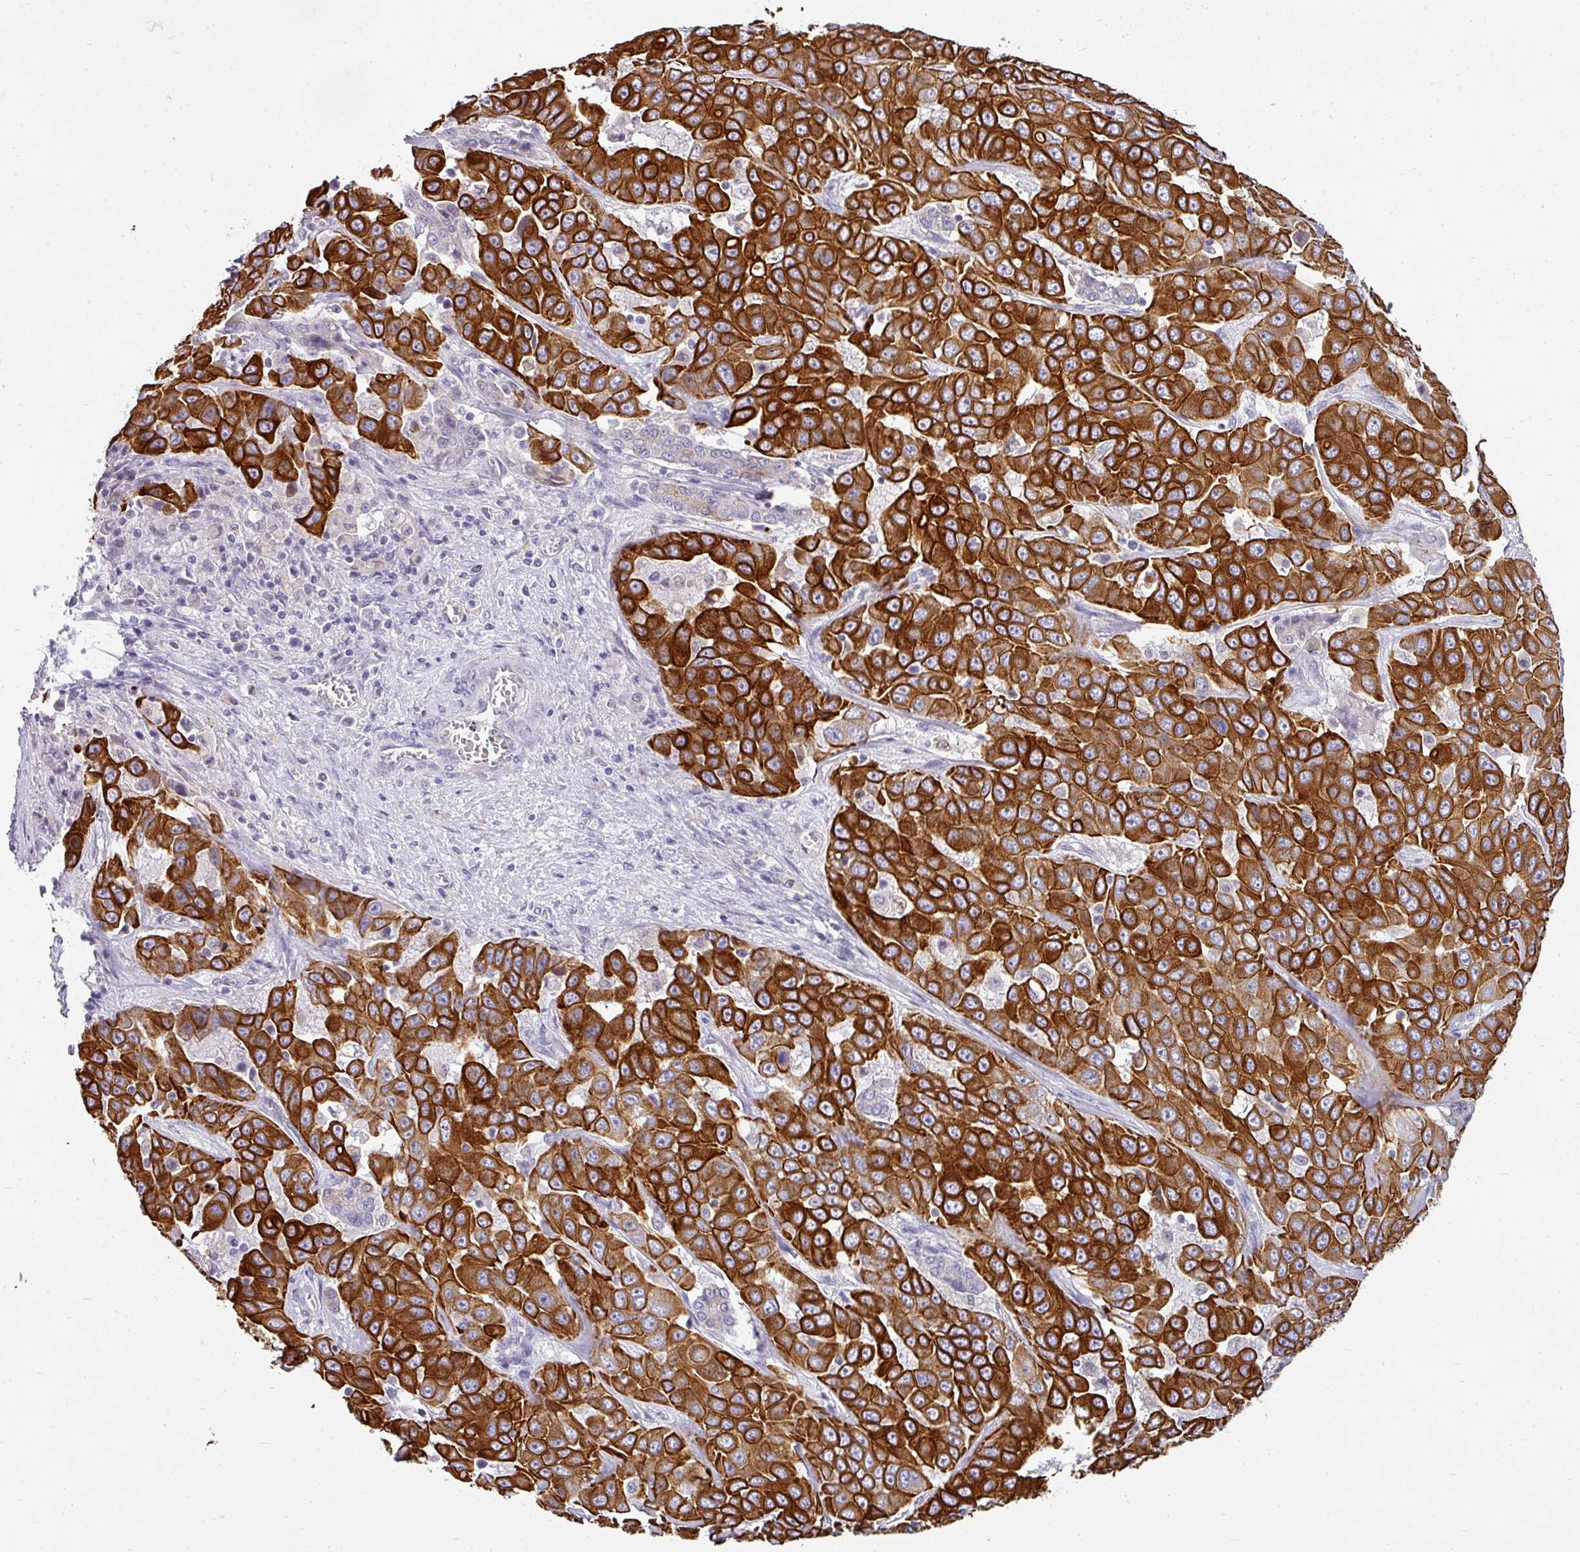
{"staining": {"intensity": "strong", "quantity": ">75%", "location": "cytoplasmic/membranous"}, "tissue": "liver cancer", "cell_type": "Tumor cells", "image_type": "cancer", "snomed": [{"axis": "morphology", "description": "Cholangiocarcinoma"}, {"axis": "topography", "description": "Liver"}], "caption": "Tumor cells display high levels of strong cytoplasmic/membranous expression in about >75% of cells in human liver cancer (cholangiocarcinoma).", "gene": "ASXL3", "patient": {"sex": "female", "age": 52}}